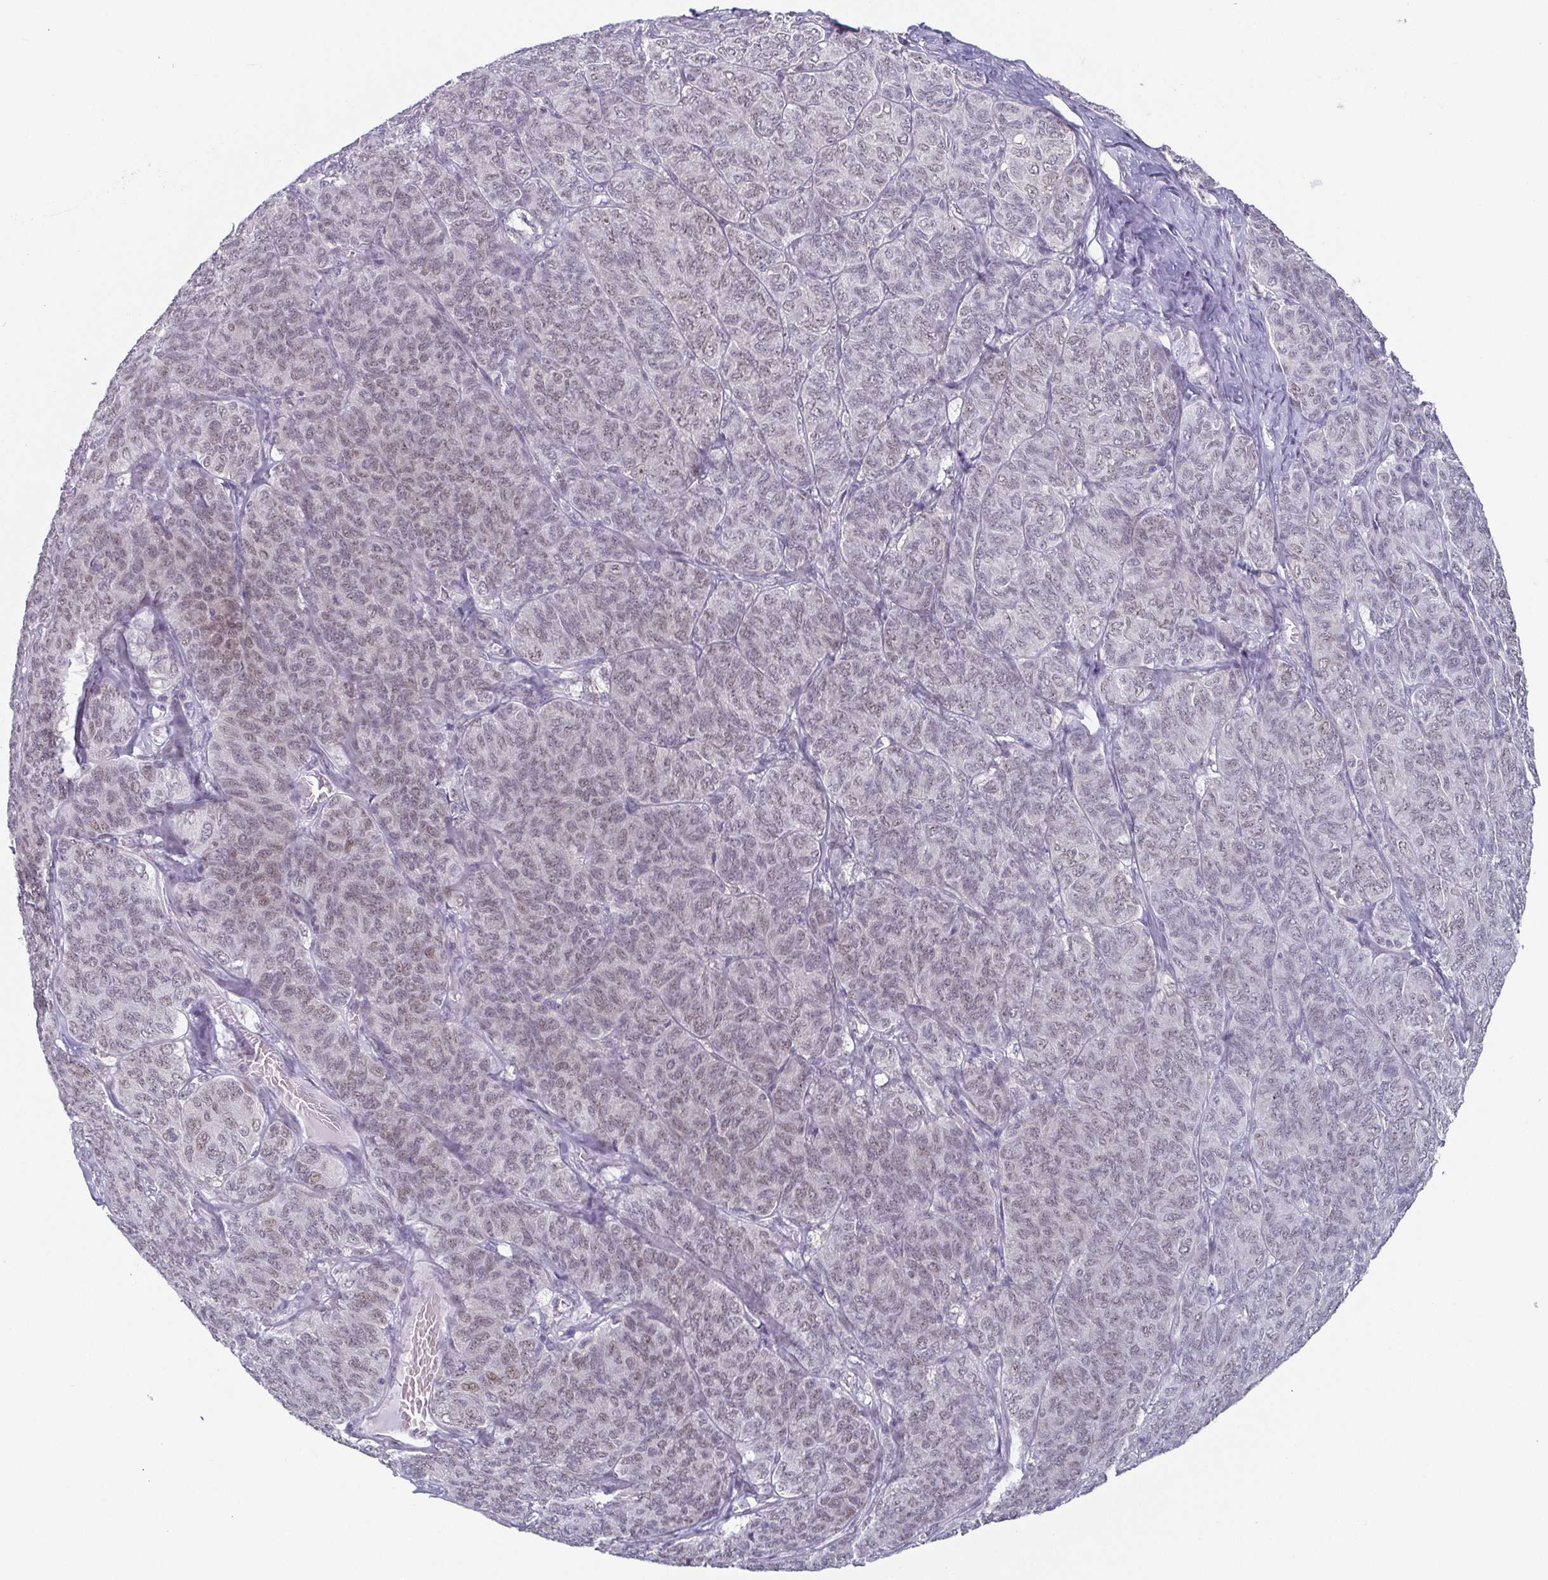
{"staining": {"intensity": "weak", "quantity": "<25%", "location": "nuclear"}, "tissue": "ovarian cancer", "cell_type": "Tumor cells", "image_type": "cancer", "snomed": [{"axis": "morphology", "description": "Carcinoma, endometroid"}, {"axis": "topography", "description": "Ovary"}], "caption": "IHC of human ovarian cancer (endometroid carcinoma) demonstrates no staining in tumor cells. (Immunohistochemistry, brightfield microscopy, high magnification).", "gene": "EXOSC7", "patient": {"sex": "female", "age": 80}}